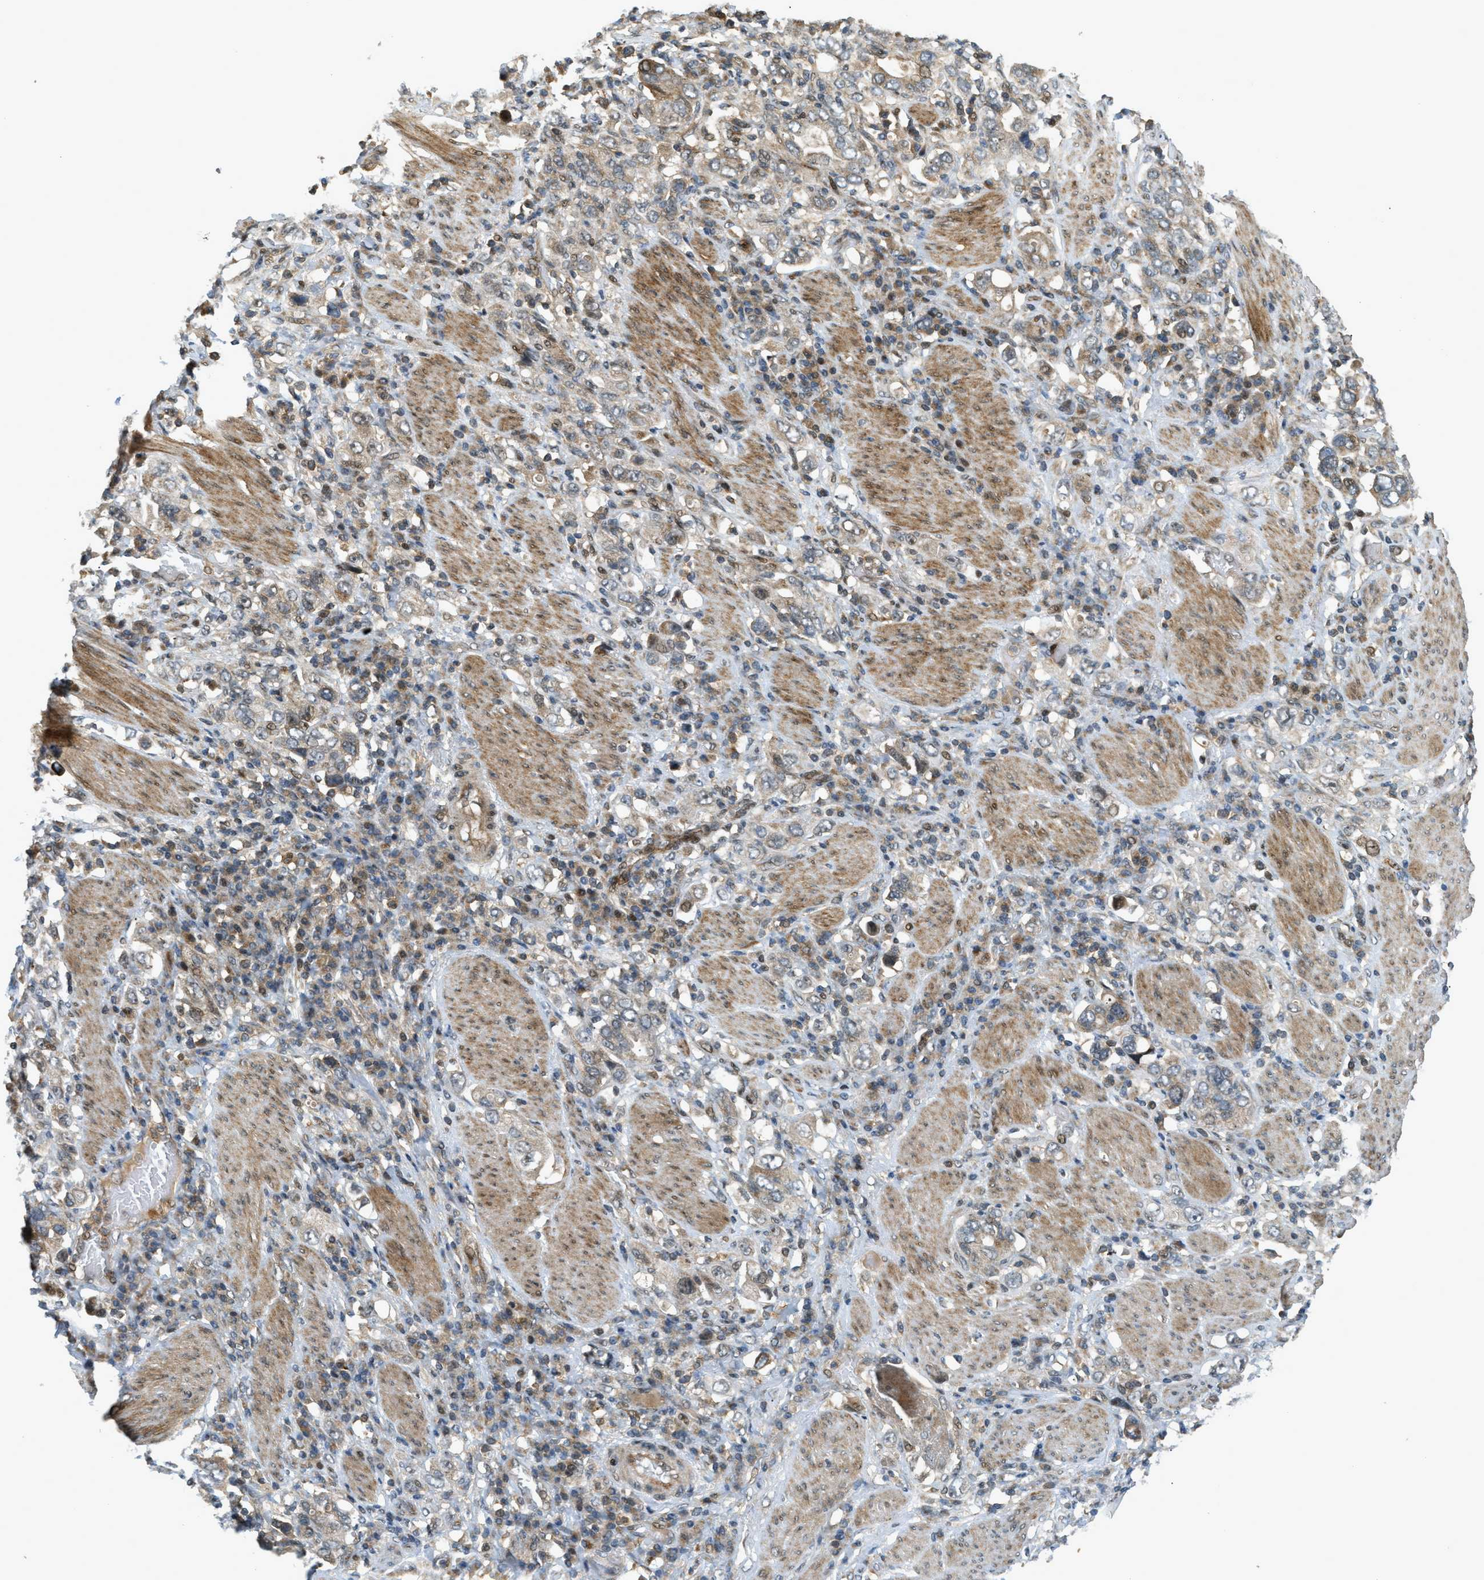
{"staining": {"intensity": "weak", "quantity": ">75%", "location": "cytoplasmic/membranous"}, "tissue": "stomach cancer", "cell_type": "Tumor cells", "image_type": "cancer", "snomed": [{"axis": "morphology", "description": "Adenocarcinoma, NOS"}, {"axis": "topography", "description": "Stomach, upper"}], "caption": "Human stomach cancer stained with a brown dye displays weak cytoplasmic/membranous positive staining in about >75% of tumor cells.", "gene": "TRAPPC14", "patient": {"sex": "male", "age": 62}}